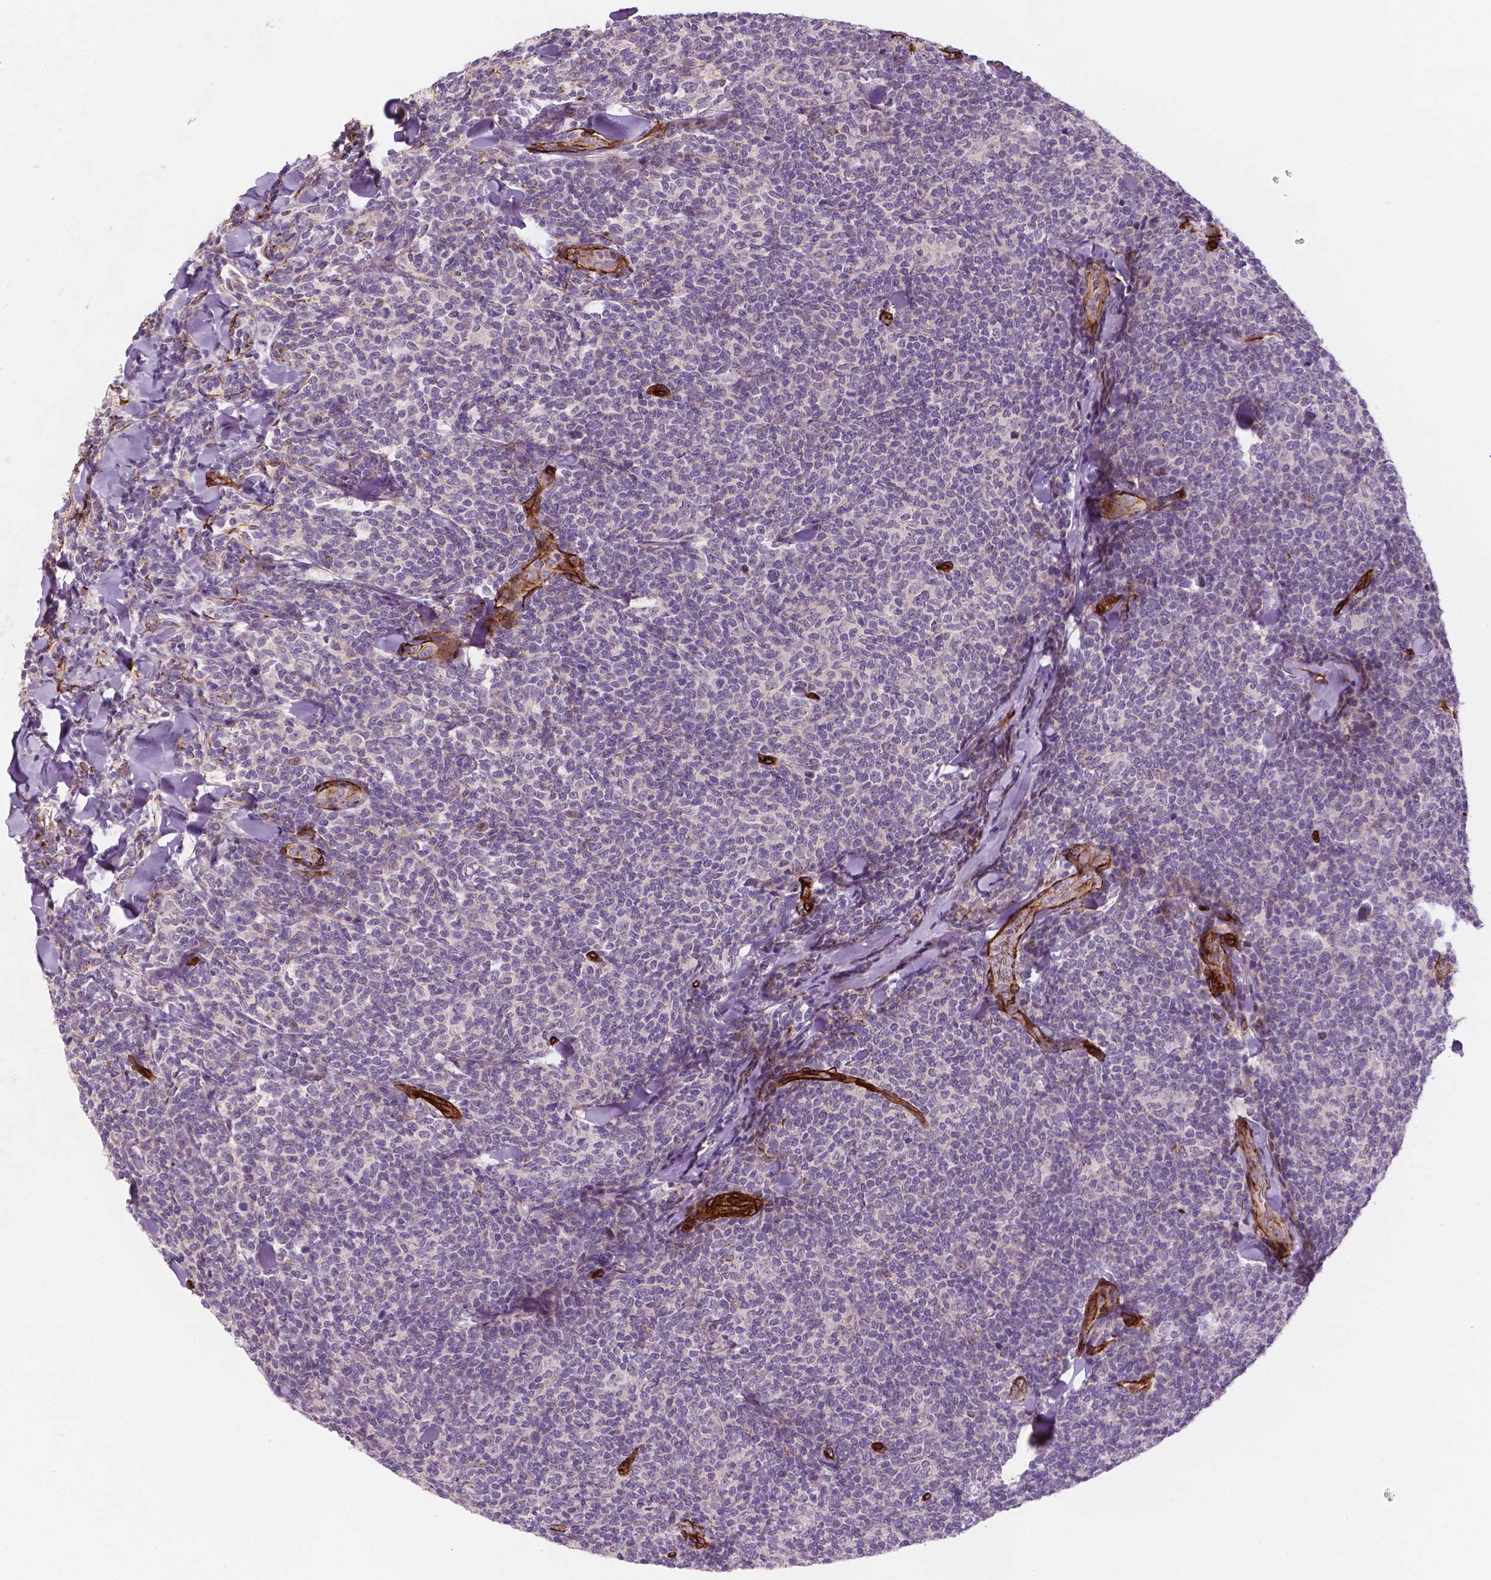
{"staining": {"intensity": "negative", "quantity": "none", "location": "none"}, "tissue": "lymphoma", "cell_type": "Tumor cells", "image_type": "cancer", "snomed": [{"axis": "morphology", "description": "Malignant lymphoma, non-Hodgkin's type, Low grade"}, {"axis": "topography", "description": "Lymph node"}], "caption": "Immunohistochemistry (IHC) histopathology image of lymphoma stained for a protein (brown), which displays no expression in tumor cells.", "gene": "EGFL8", "patient": {"sex": "female", "age": 56}}